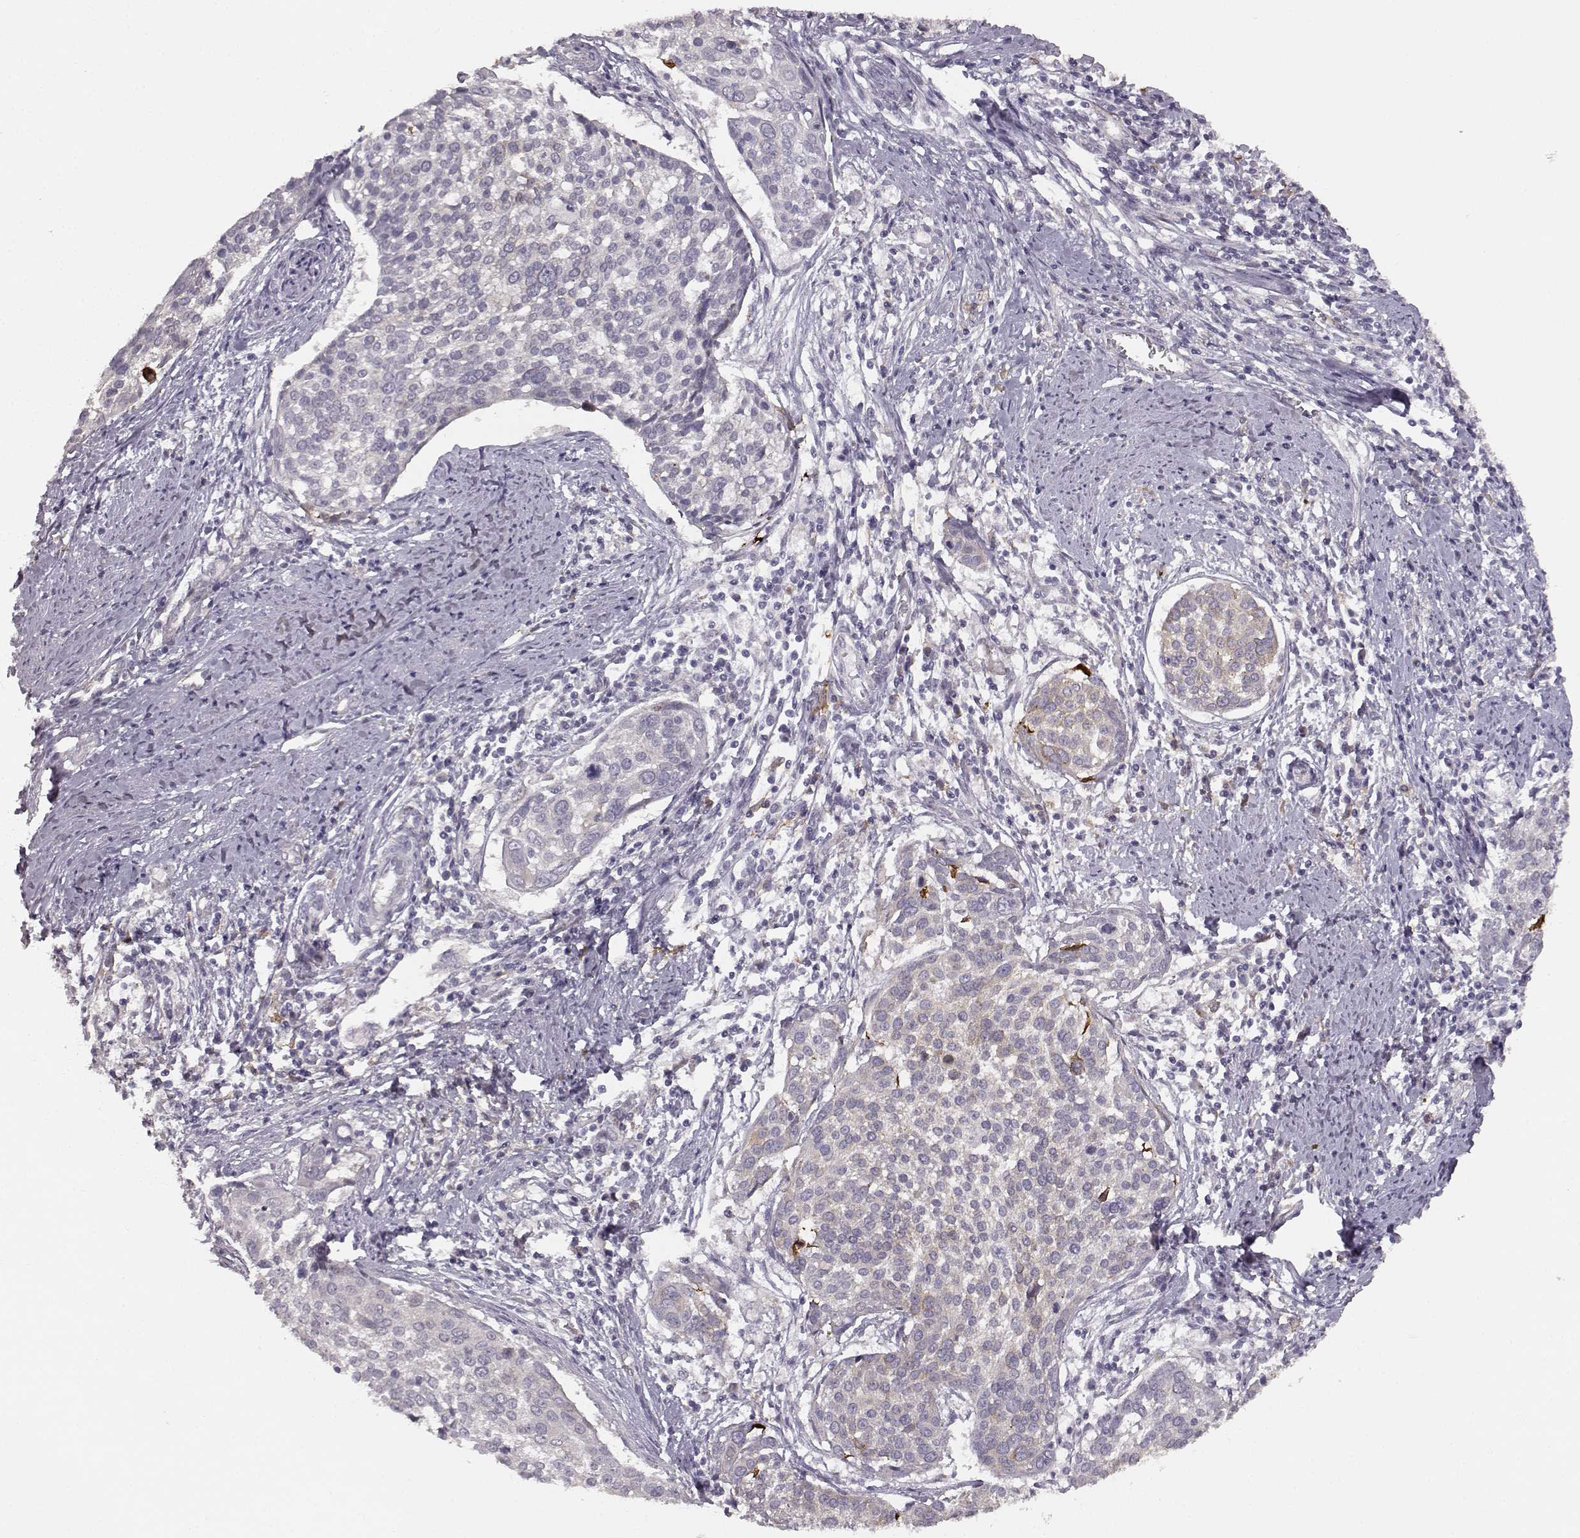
{"staining": {"intensity": "negative", "quantity": "none", "location": "none"}, "tissue": "cervical cancer", "cell_type": "Tumor cells", "image_type": "cancer", "snomed": [{"axis": "morphology", "description": "Squamous cell carcinoma, NOS"}, {"axis": "topography", "description": "Cervix"}], "caption": "Tumor cells are negative for protein expression in human cervical cancer. The staining was performed using DAB (3,3'-diaminobenzidine) to visualize the protein expression in brown, while the nuclei were stained in blue with hematoxylin (Magnification: 20x).", "gene": "GHR", "patient": {"sex": "female", "age": 39}}